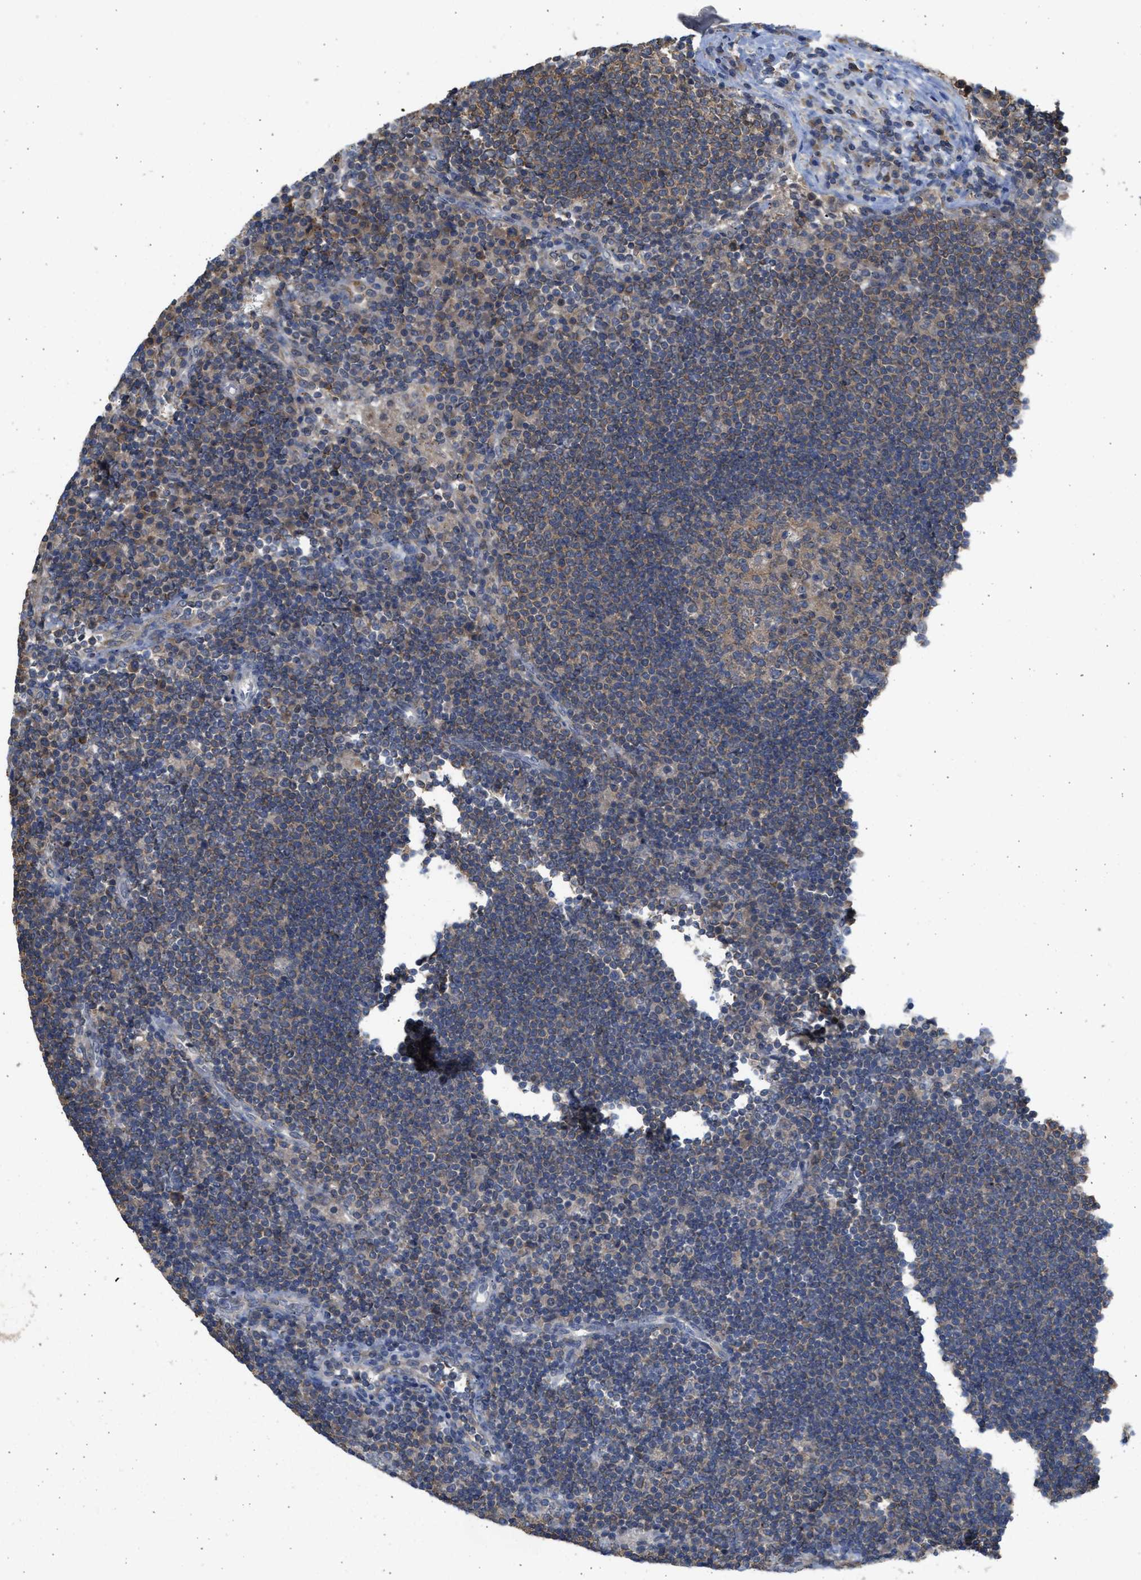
{"staining": {"intensity": "weak", "quantity": ">75%", "location": "cytoplasmic/membranous"}, "tissue": "lymph node", "cell_type": "Germinal center cells", "image_type": "normal", "snomed": [{"axis": "morphology", "description": "Normal tissue, NOS"}, {"axis": "topography", "description": "Lymph node"}], "caption": "This is a micrograph of immunohistochemistry staining of normal lymph node, which shows weak positivity in the cytoplasmic/membranous of germinal center cells.", "gene": "CYP1A1", "patient": {"sex": "female", "age": 53}}